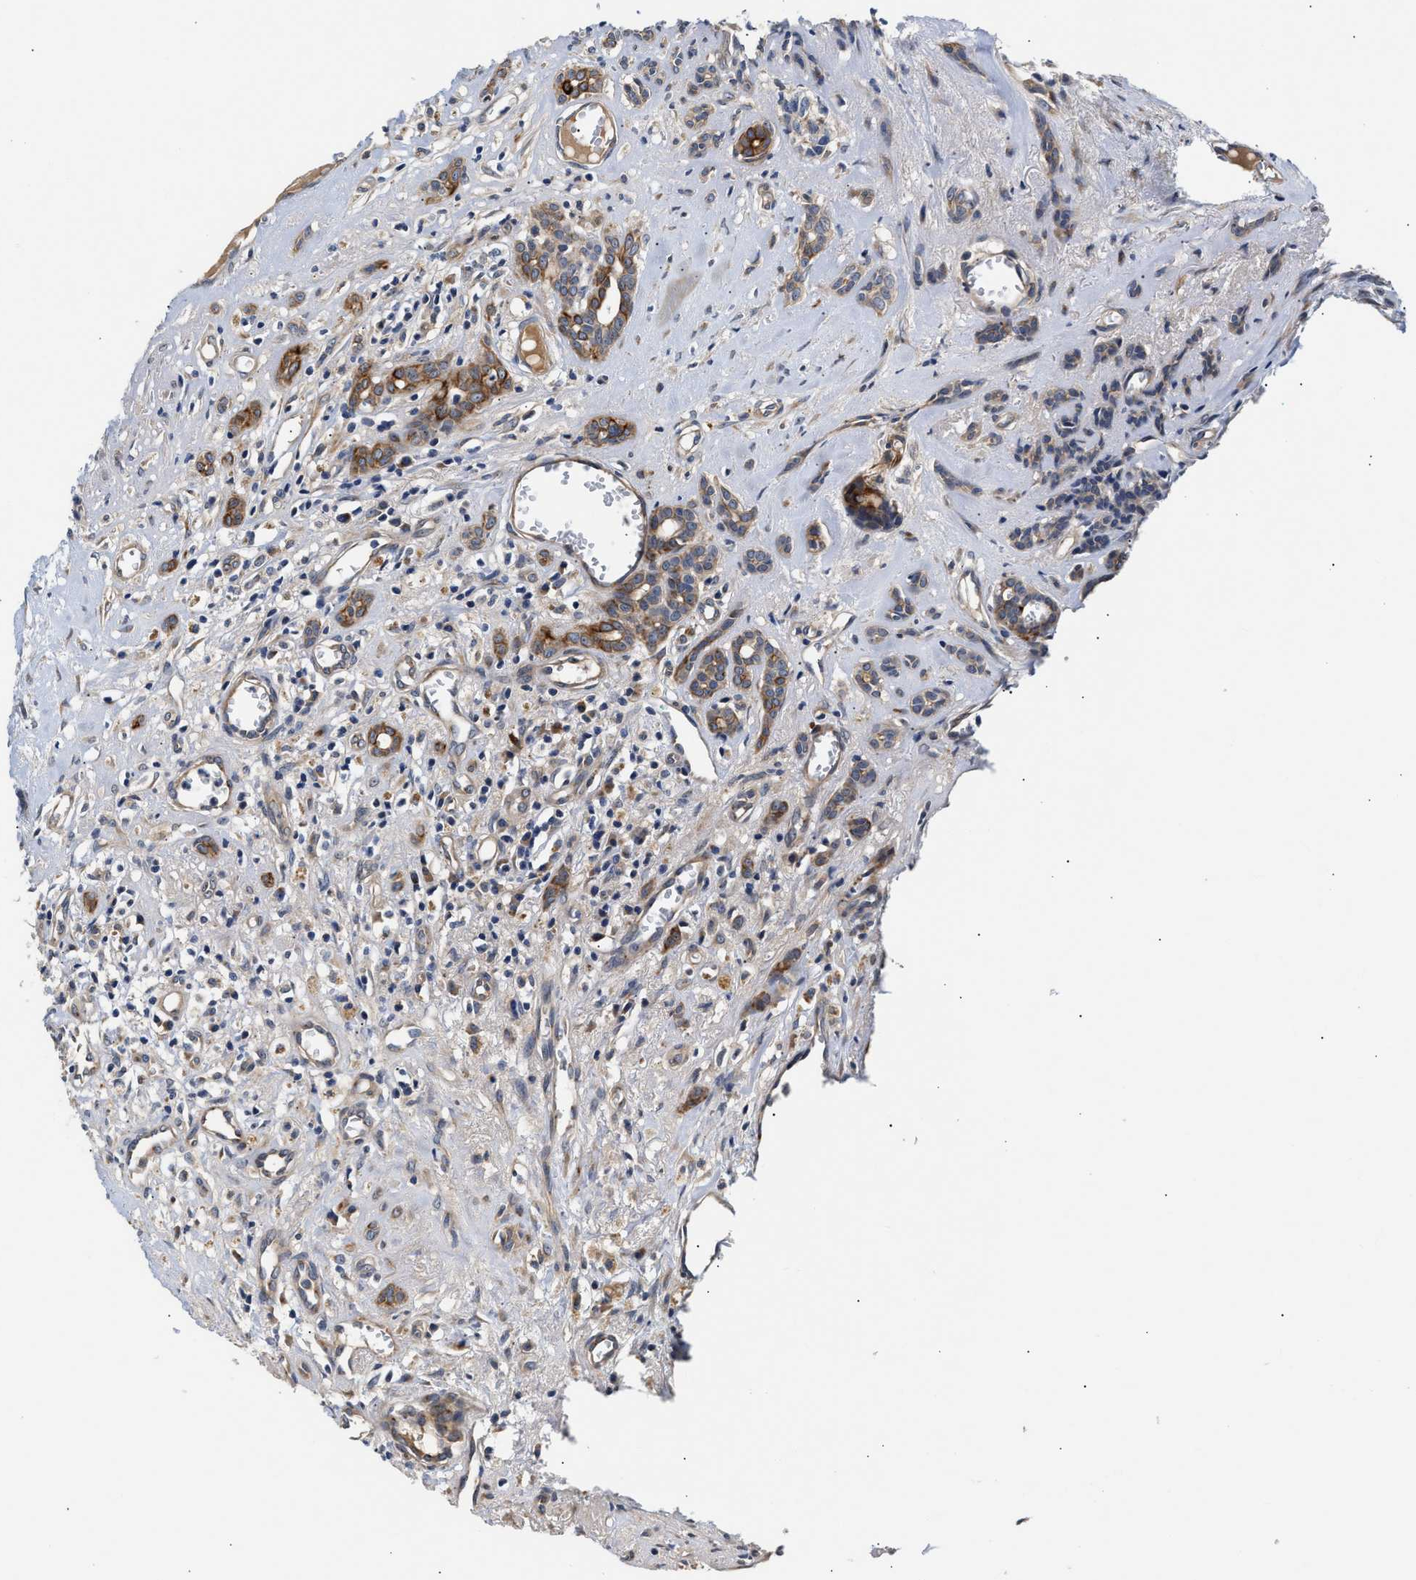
{"staining": {"intensity": "moderate", "quantity": "25%-75%", "location": "cytoplasmic/membranous"}, "tissue": "head and neck cancer", "cell_type": "Tumor cells", "image_type": "cancer", "snomed": [{"axis": "morphology", "description": "Adenocarcinoma, NOS"}, {"axis": "topography", "description": "Salivary gland, NOS"}, {"axis": "topography", "description": "Head-Neck"}], "caption": "IHC (DAB) staining of human adenocarcinoma (head and neck) displays moderate cytoplasmic/membranous protein staining in approximately 25%-75% of tumor cells.", "gene": "CCDC146", "patient": {"sex": "female", "age": 76}}